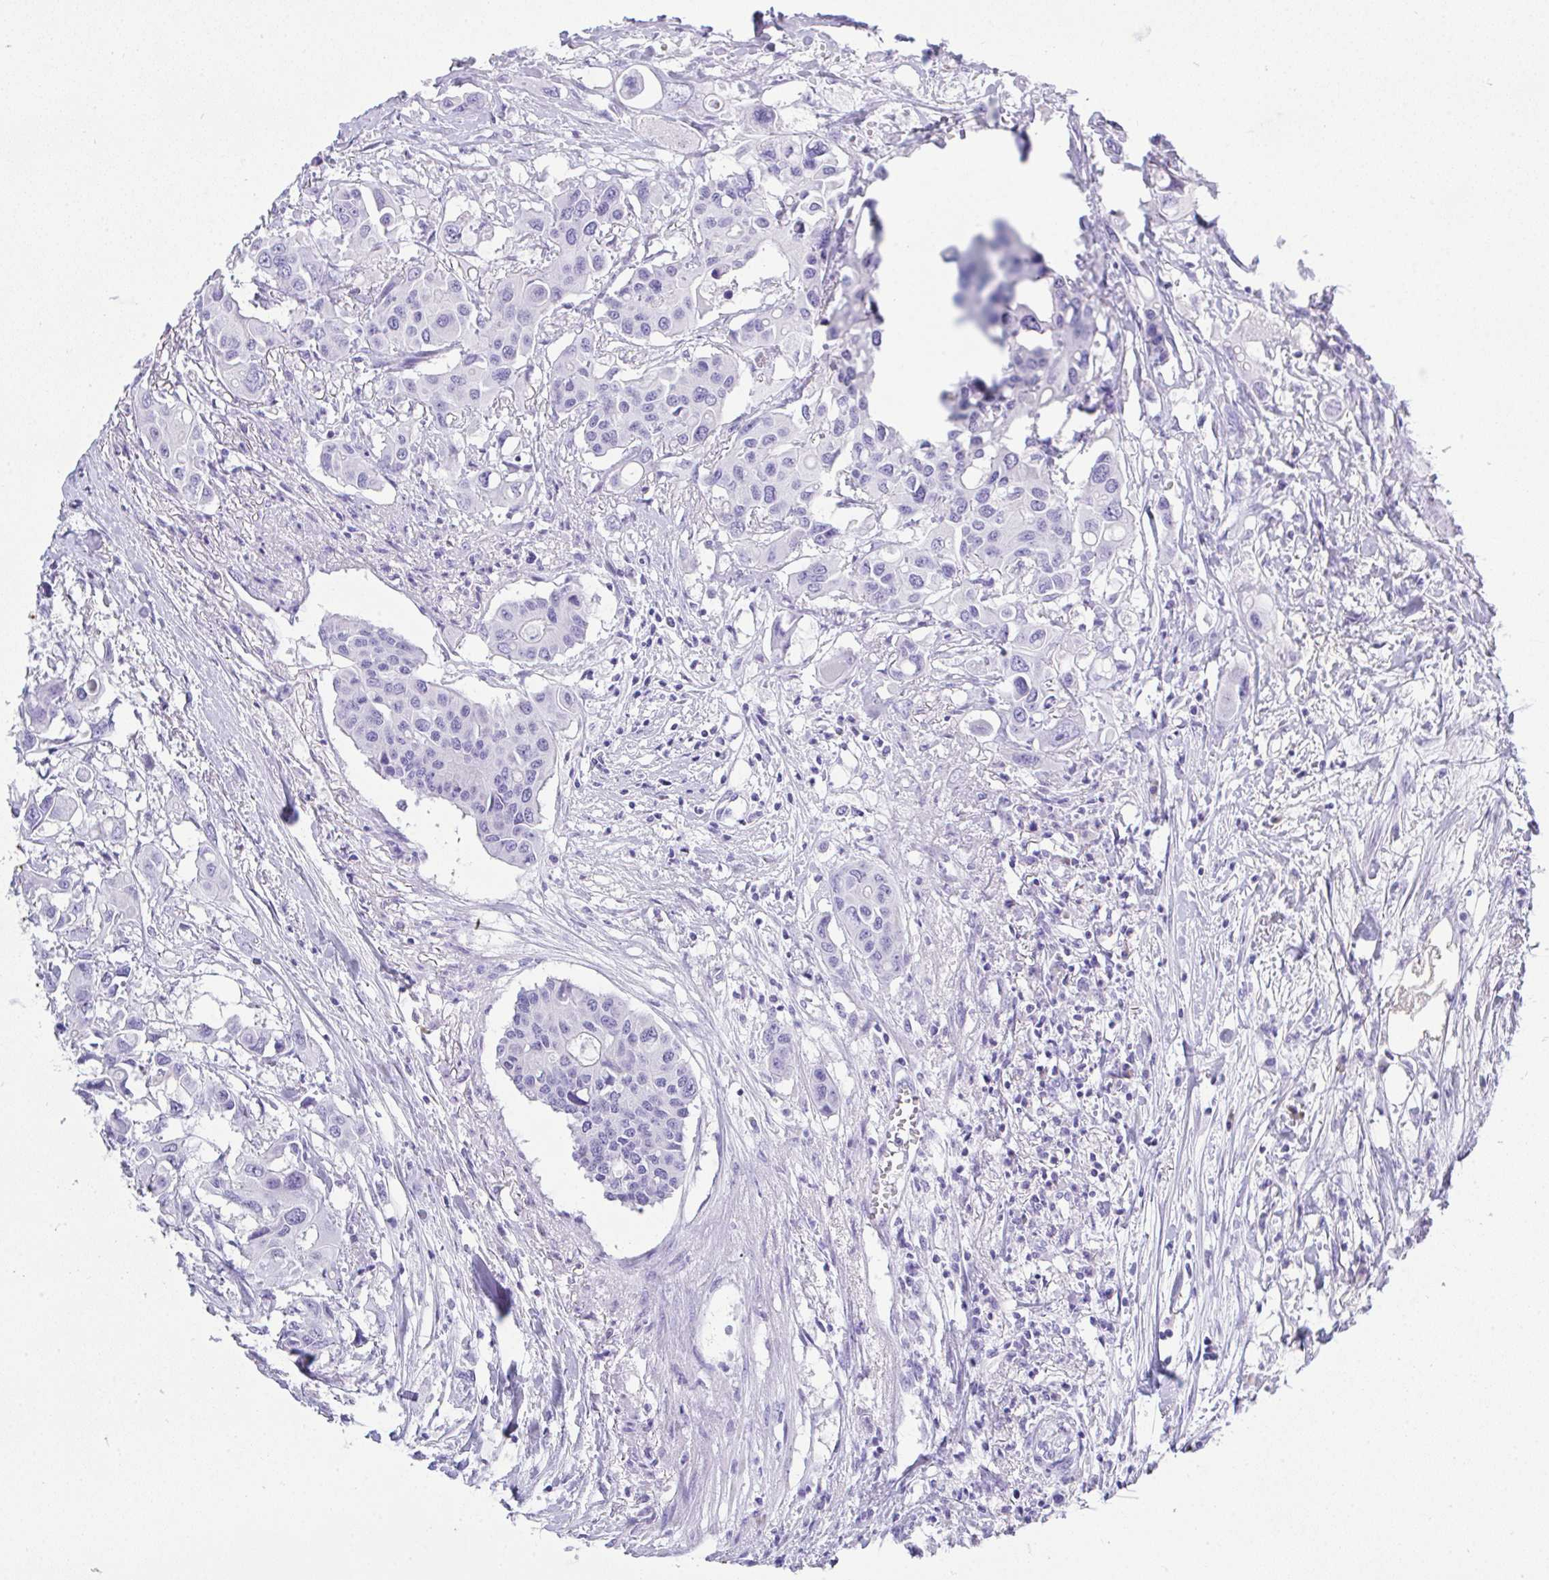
{"staining": {"intensity": "negative", "quantity": "none", "location": "none"}, "tissue": "colorectal cancer", "cell_type": "Tumor cells", "image_type": "cancer", "snomed": [{"axis": "morphology", "description": "Adenocarcinoma, NOS"}, {"axis": "topography", "description": "Colon"}], "caption": "Colorectal adenocarcinoma was stained to show a protein in brown. There is no significant expression in tumor cells.", "gene": "AKR1D1", "patient": {"sex": "male", "age": 77}}